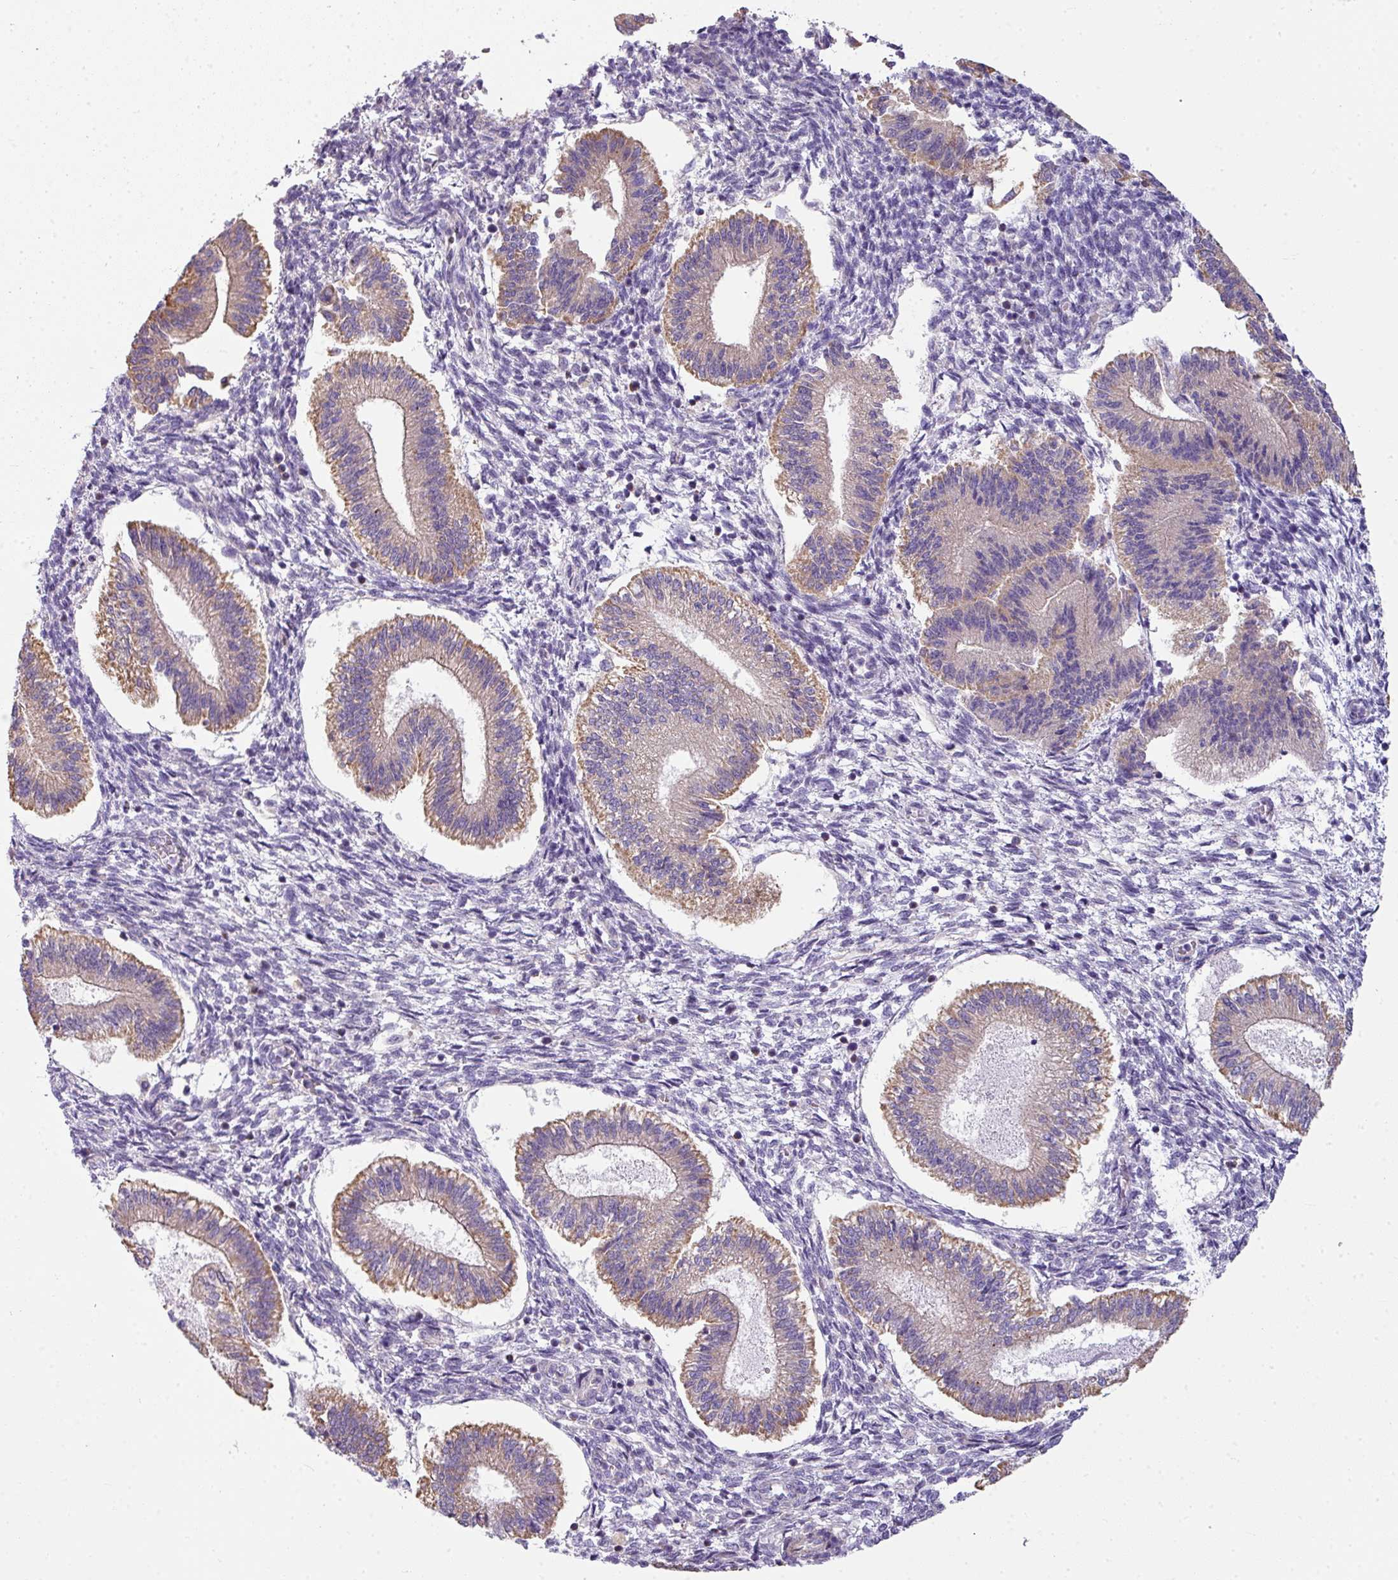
{"staining": {"intensity": "negative", "quantity": "none", "location": "none"}, "tissue": "endometrium", "cell_type": "Cells in endometrial stroma", "image_type": "normal", "snomed": [{"axis": "morphology", "description": "Normal tissue, NOS"}, {"axis": "topography", "description": "Endometrium"}], "caption": "Immunohistochemistry (IHC) histopathology image of benign endometrium: endometrium stained with DAB demonstrates no significant protein expression in cells in endometrial stroma.", "gene": "PALS2", "patient": {"sex": "female", "age": 25}}